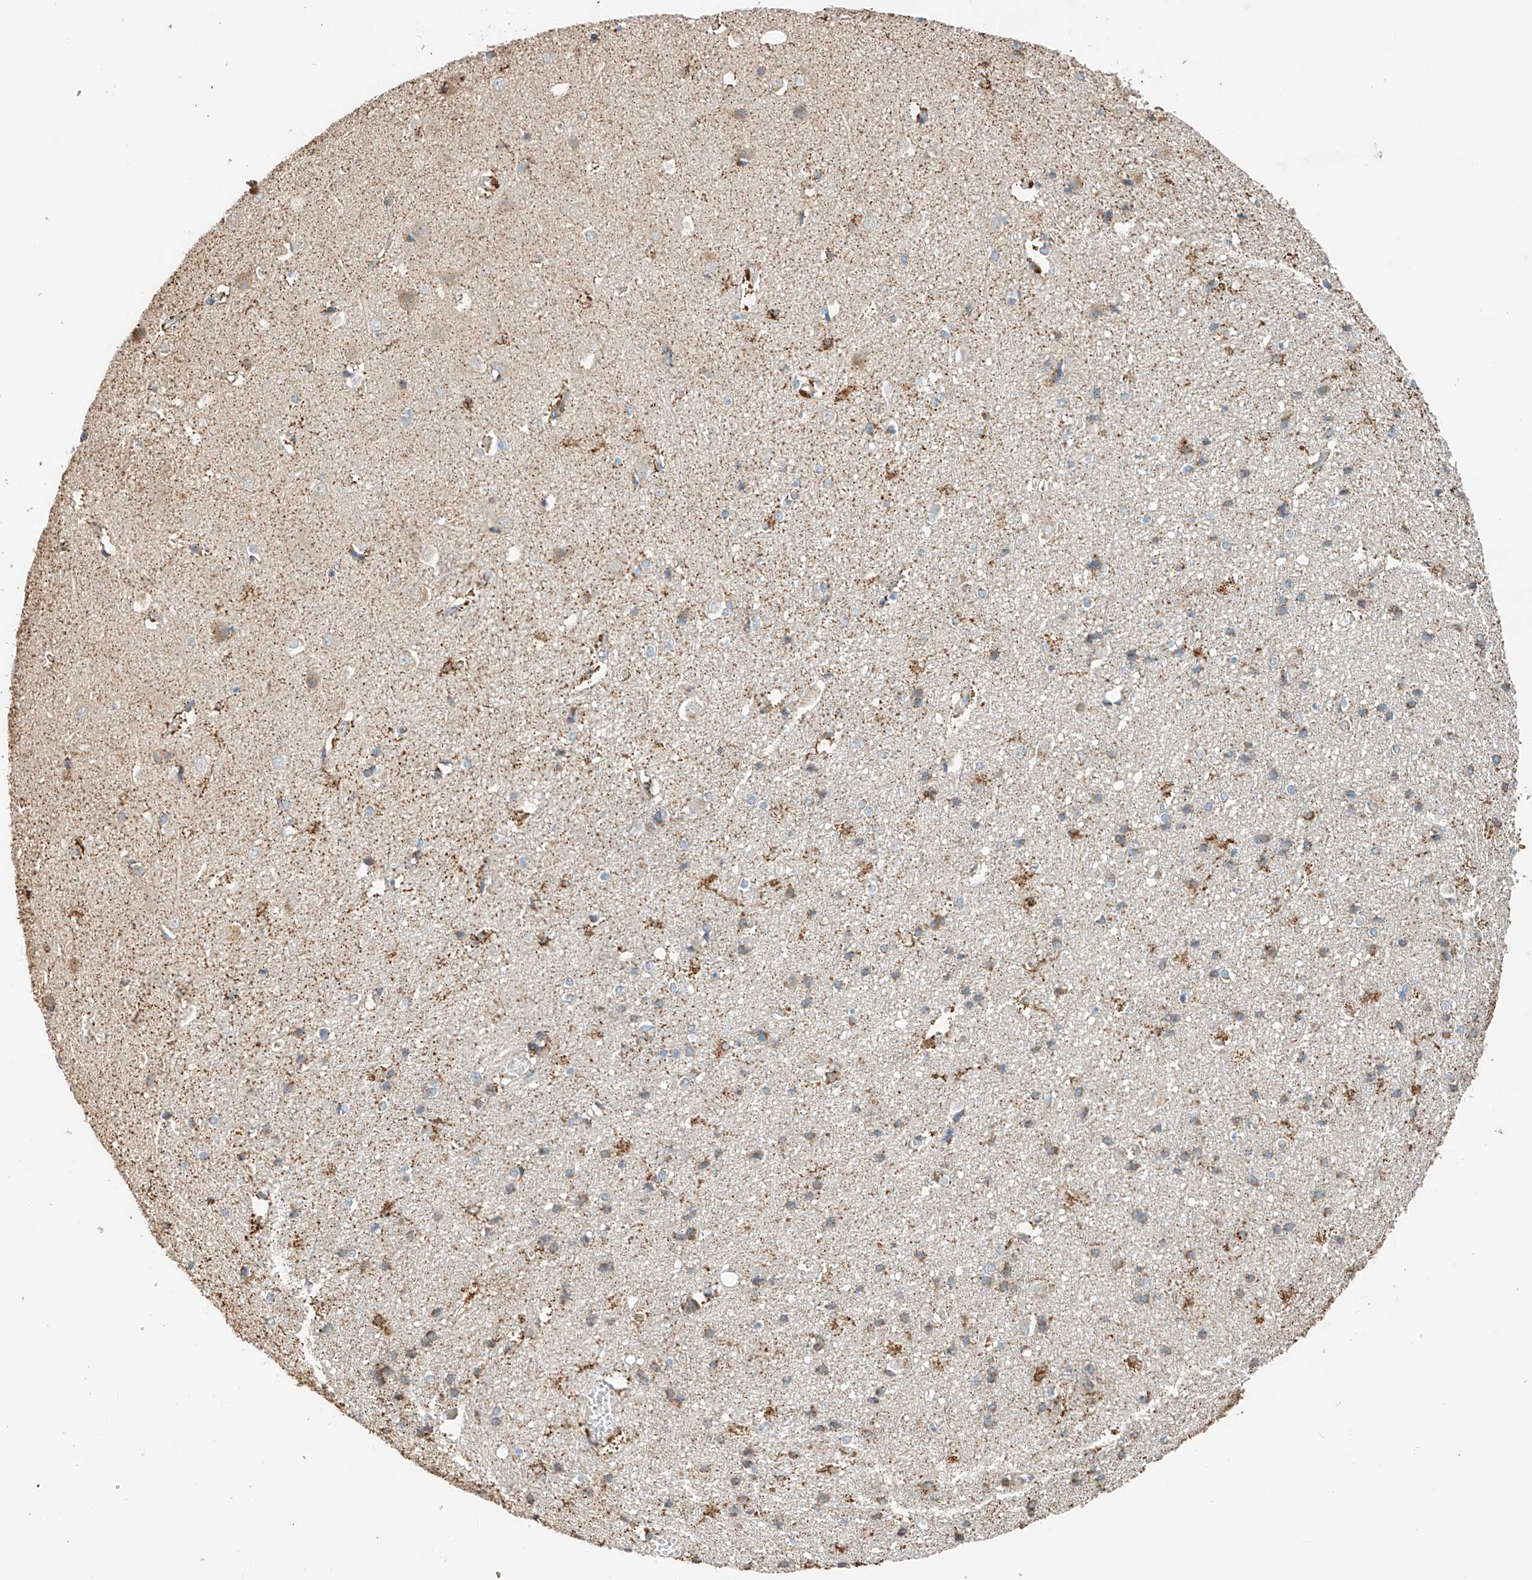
{"staining": {"intensity": "moderate", "quantity": "25%-75%", "location": "cytoplasmic/membranous"}, "tissue": "cerebral cortex", "cell_type": "Endothelial cells", "image_type": "normal", "snomed": [{"axis": "morphology", "description": "Normal tissue, NOS"}, {"axis": "topography", "description": "Cerebral cortex"}], "caption": "Protein expression analysis of benign cerebral cortex displays moderate cytoplasmic/membranous expression in approximately 25%-75% of endothelial cells.", "gene": "YIPF7", "patient": {"sex": "male", "age": 54}}